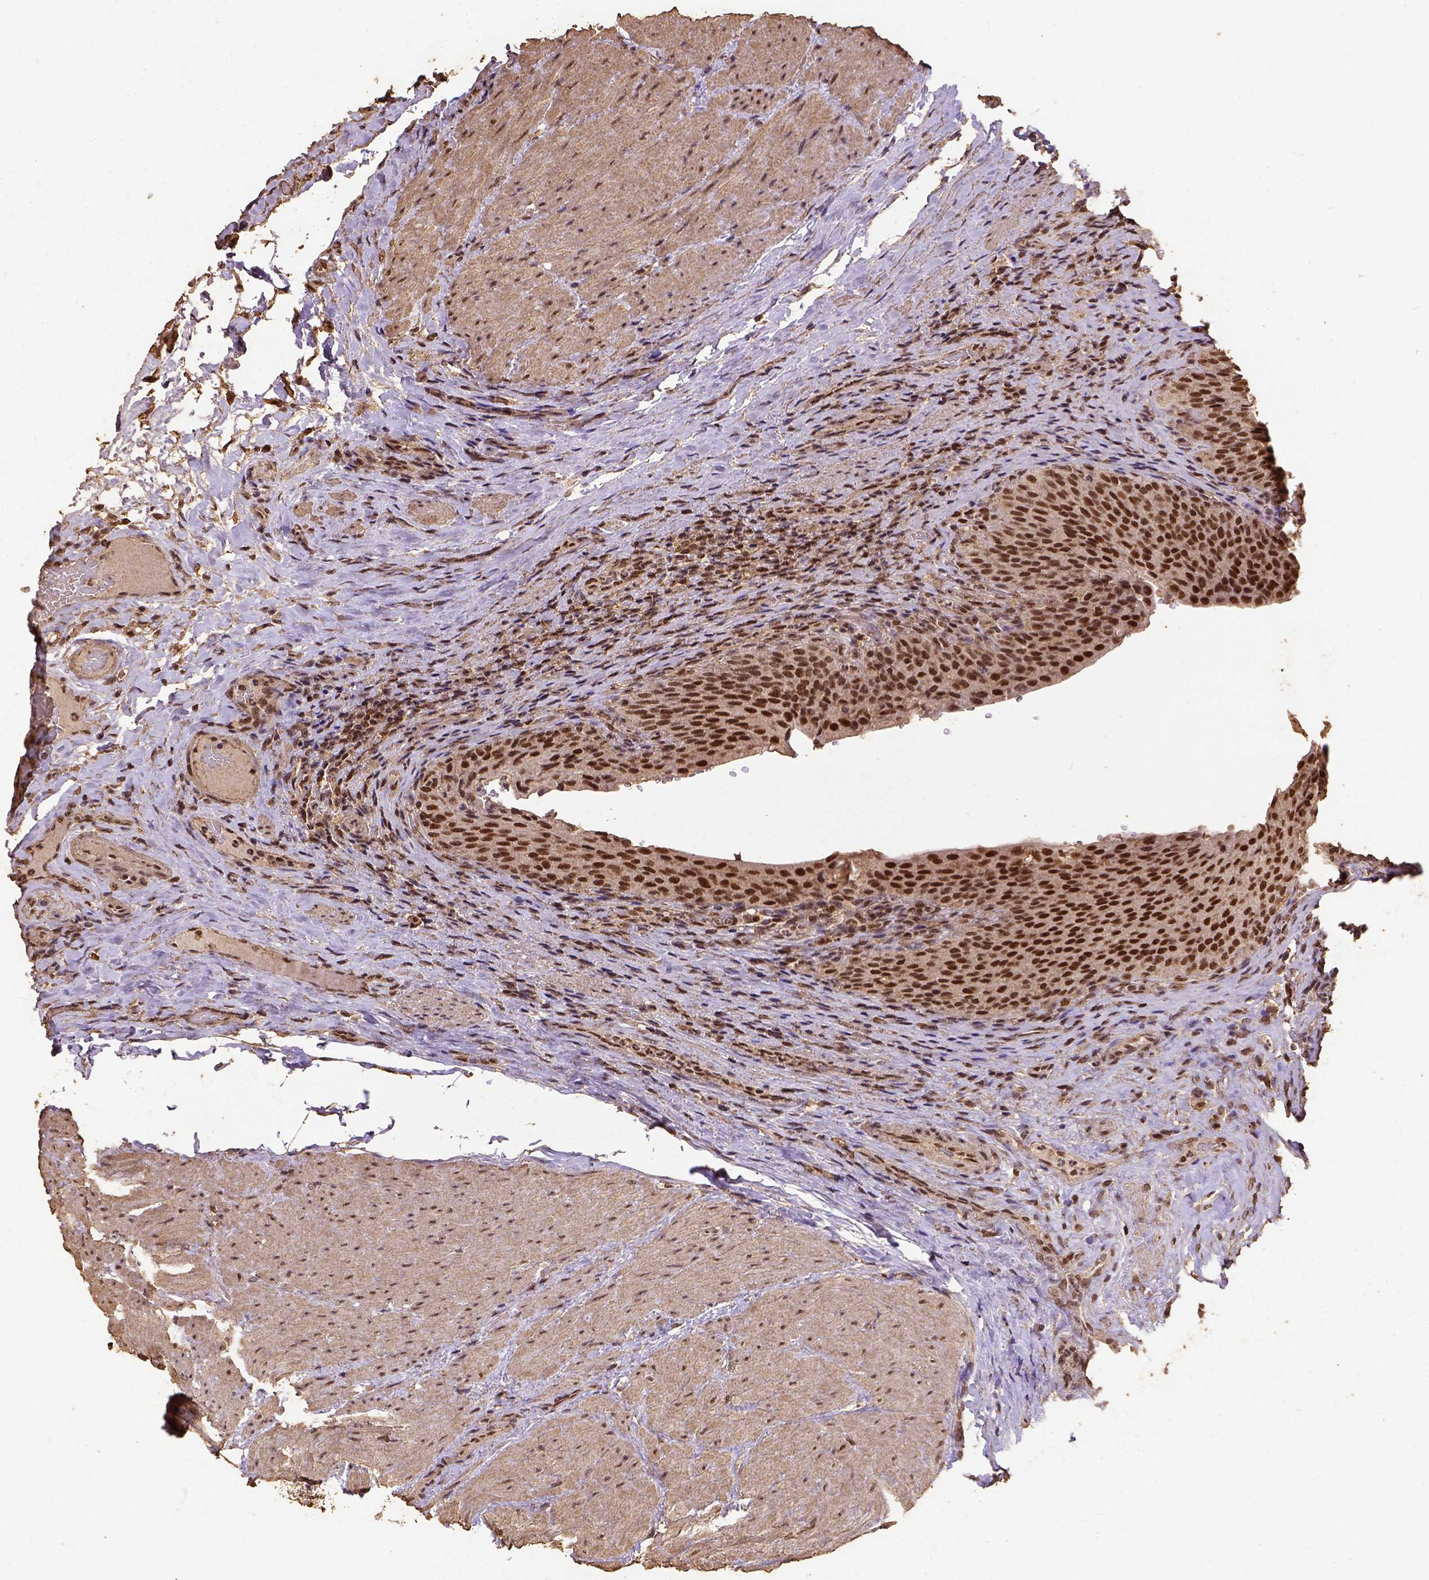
{"staining": {"intensity": "strong", "quantity": ">75%", "location": "nuclear"}, "tissue": "urinary bladder", "cell_type": "Urothelial cells", "image_type": "normal", "snomed": [{"axis": "morphology", "description": "Normal tissue, NOS"}, {"axis": "topography", "description": "Urinary bladder"}, {"axis": "topography", "description": "Peripheral nerve tissue"}], "caption": "Immunohistochemistry photomicrograph of normal urinary bladder: human urinary bladder stained using immunohistochemistry exhibits high levels of strong protein expression localized specifically in the nuclear of urothelial cells, appearing as a nuclear brown color.", "gene": "NACC1", "patient": {"sex": "male", "age": 66}}